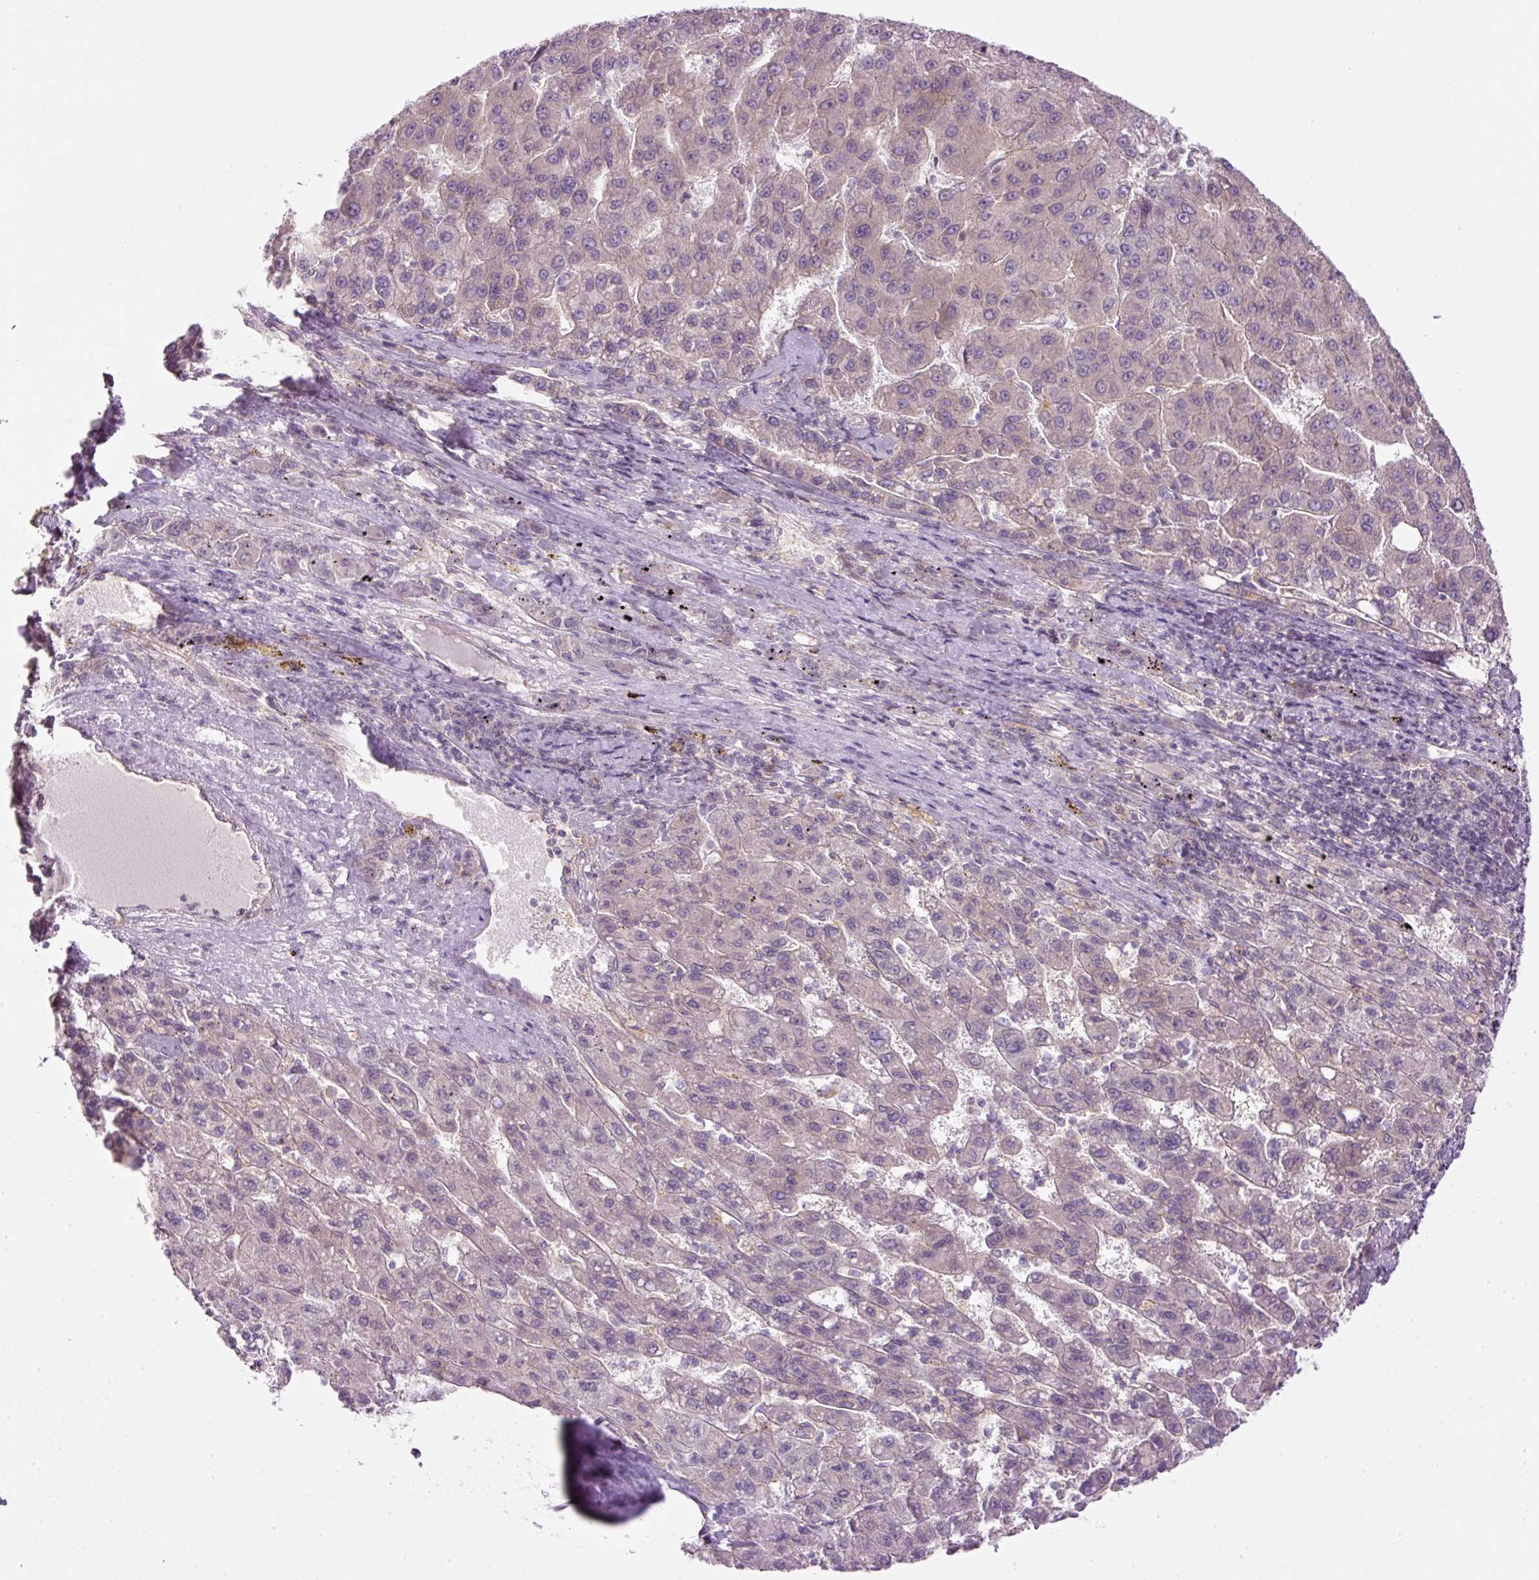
{"staining": {"intensity": "negative", "quantity": "none", "location": "none"}, "tissue": "liver cancer", "cell_type": "Tumor cells", "image_type": "cancer", "snomed": [{"axis": "morphology", "description": "Carcinoma, Hepatocellular, NOS"}, {"axis": "topography", "description": "Liver"}], "caption": "High magnification brightfield microscopy of liver cancer stained with DAB (brown) and counterstained with hematoxylin (blue): tumor cells show no significant expression. Nuclei are stained in blue.", "gene": "MZT2B", "patient": {"sex": "female", "age": 82}}